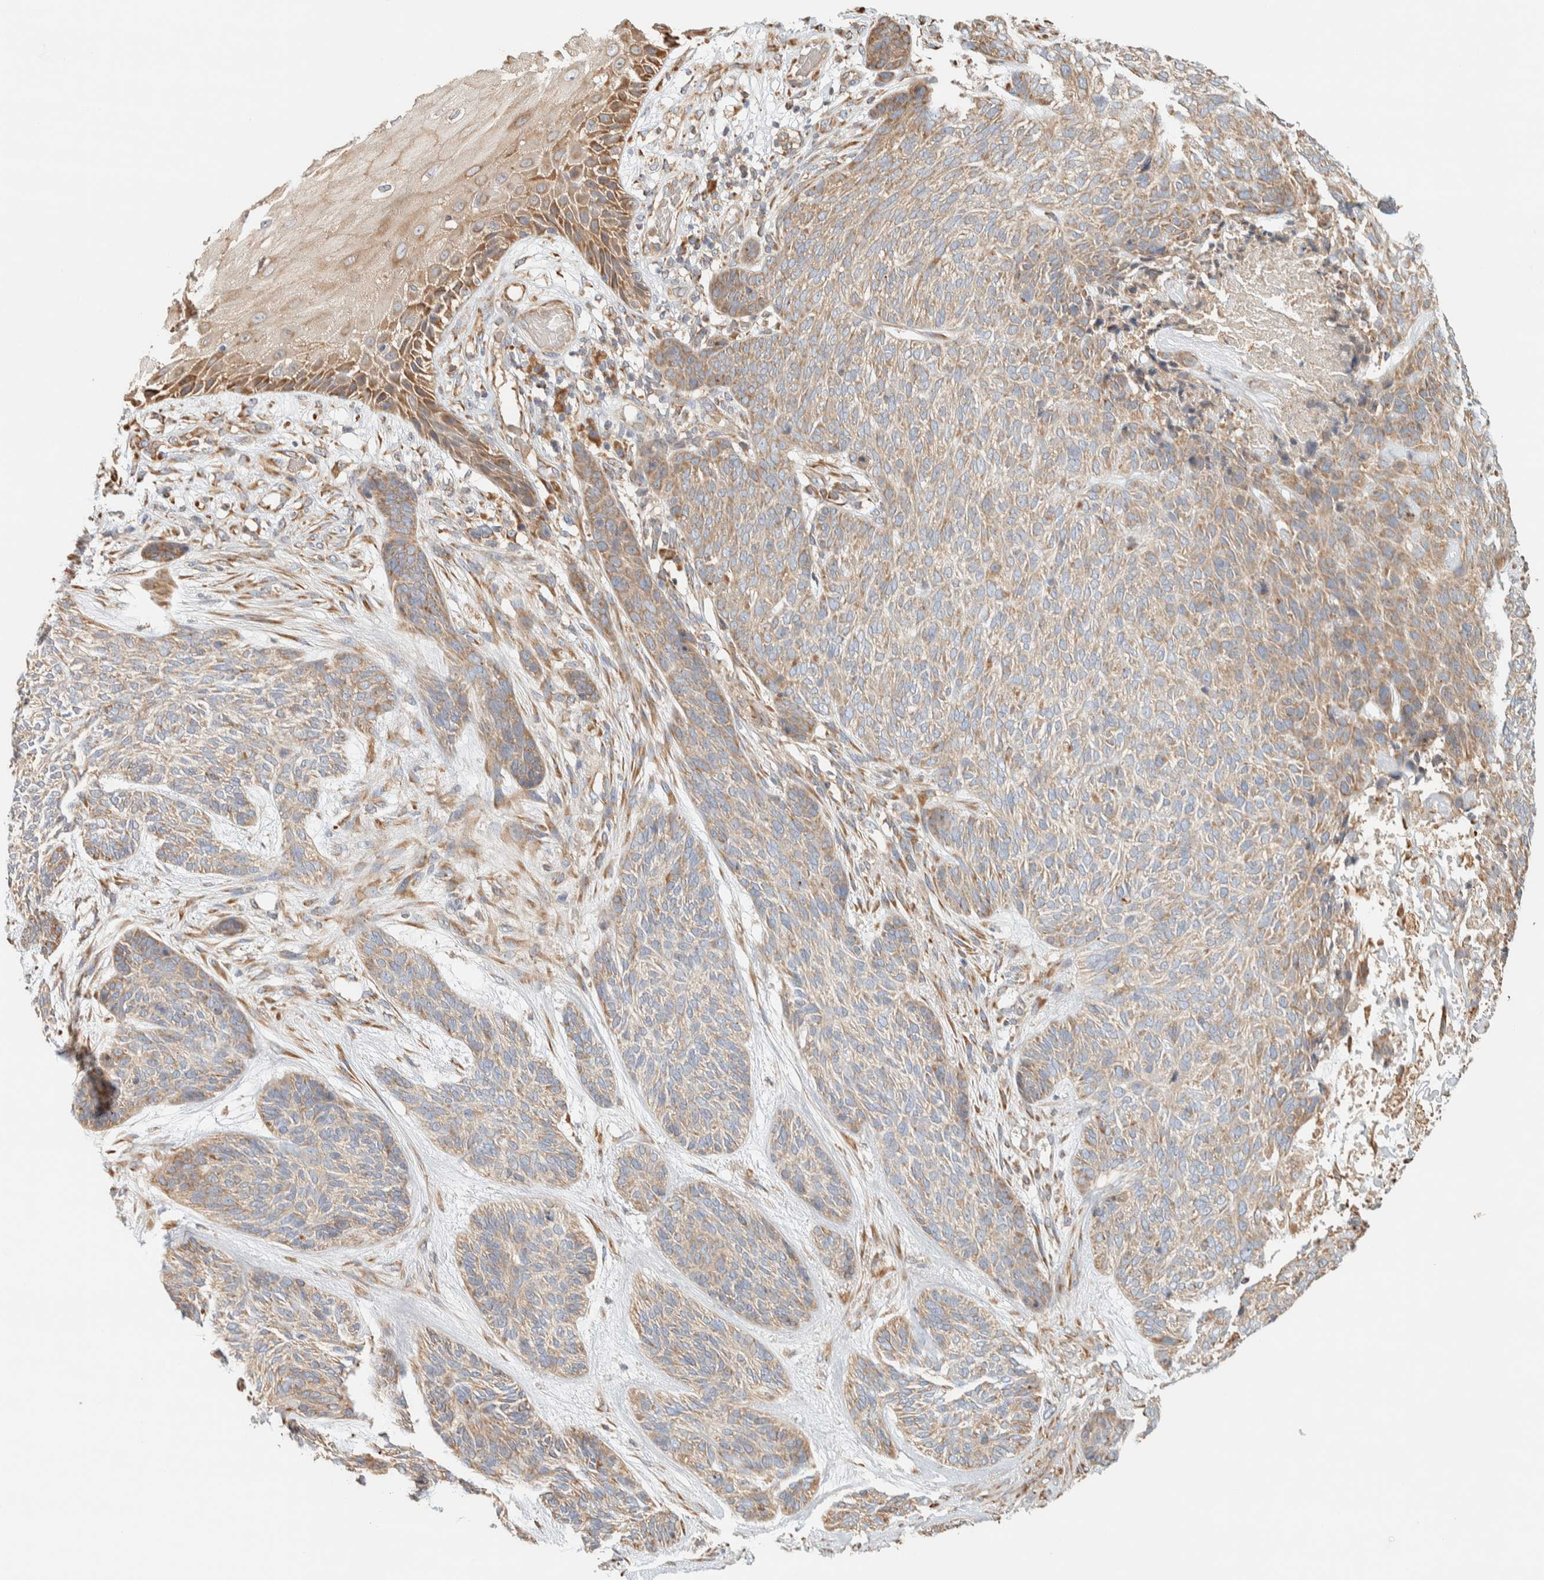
{"staining": {"intensity": "moderate", "quantity": "<25%", "location": "cytoplasmic/membranous"}, "tissue": "skin cancer", "cell_type": "Tumor cells", "image_type": "cancer", "snomed": [{"axis": "morphology", "description": "Basal cell carcinoma"}, {"axis": "topography", "description": "Skin"}], "caption": "Basal cell carcinoma (skin) stained for a protein (brown) demonstrates moderate cytoplasmic/membranous positive staining in about <25% of tumor cells.", "gene": "RAB11FIP1", "patient": {"sex": "male", "age": 55}}